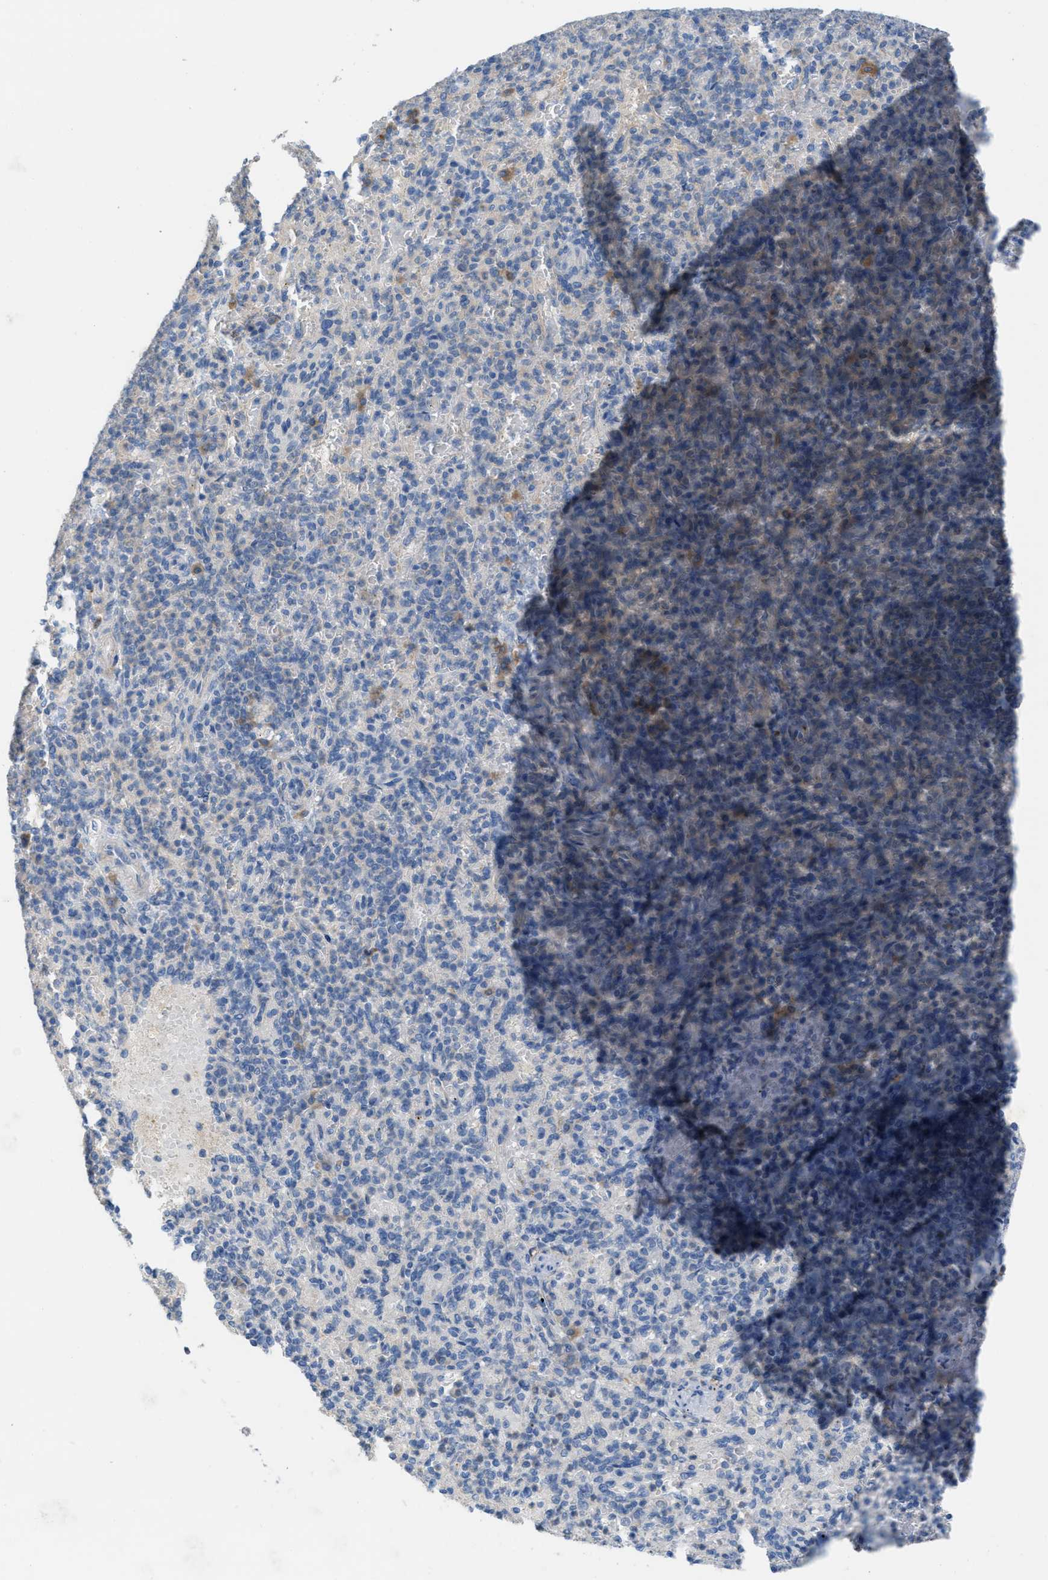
{"staining": {"intensity": "negative", "quantity": "none", "location": "none"}, "tissue": "spleen", "cell_type": "Cells in red pulp", "image_type": "normal", "snomed": [{"axis": "morphology", "description": "Normal tissue, NOS"}, {"axis": "topography", "description": "Spleen"}], "caption": "IHC histopathology image of benign spleen stained for a protein (brown), which displays no positivity in cells in red pulp. The staining is performed using DAB brown chromogen with nuclei counter-stained in using hematoxylin.", "gene": "UBA5", "patient": {"sex": "female", "age": 74}}